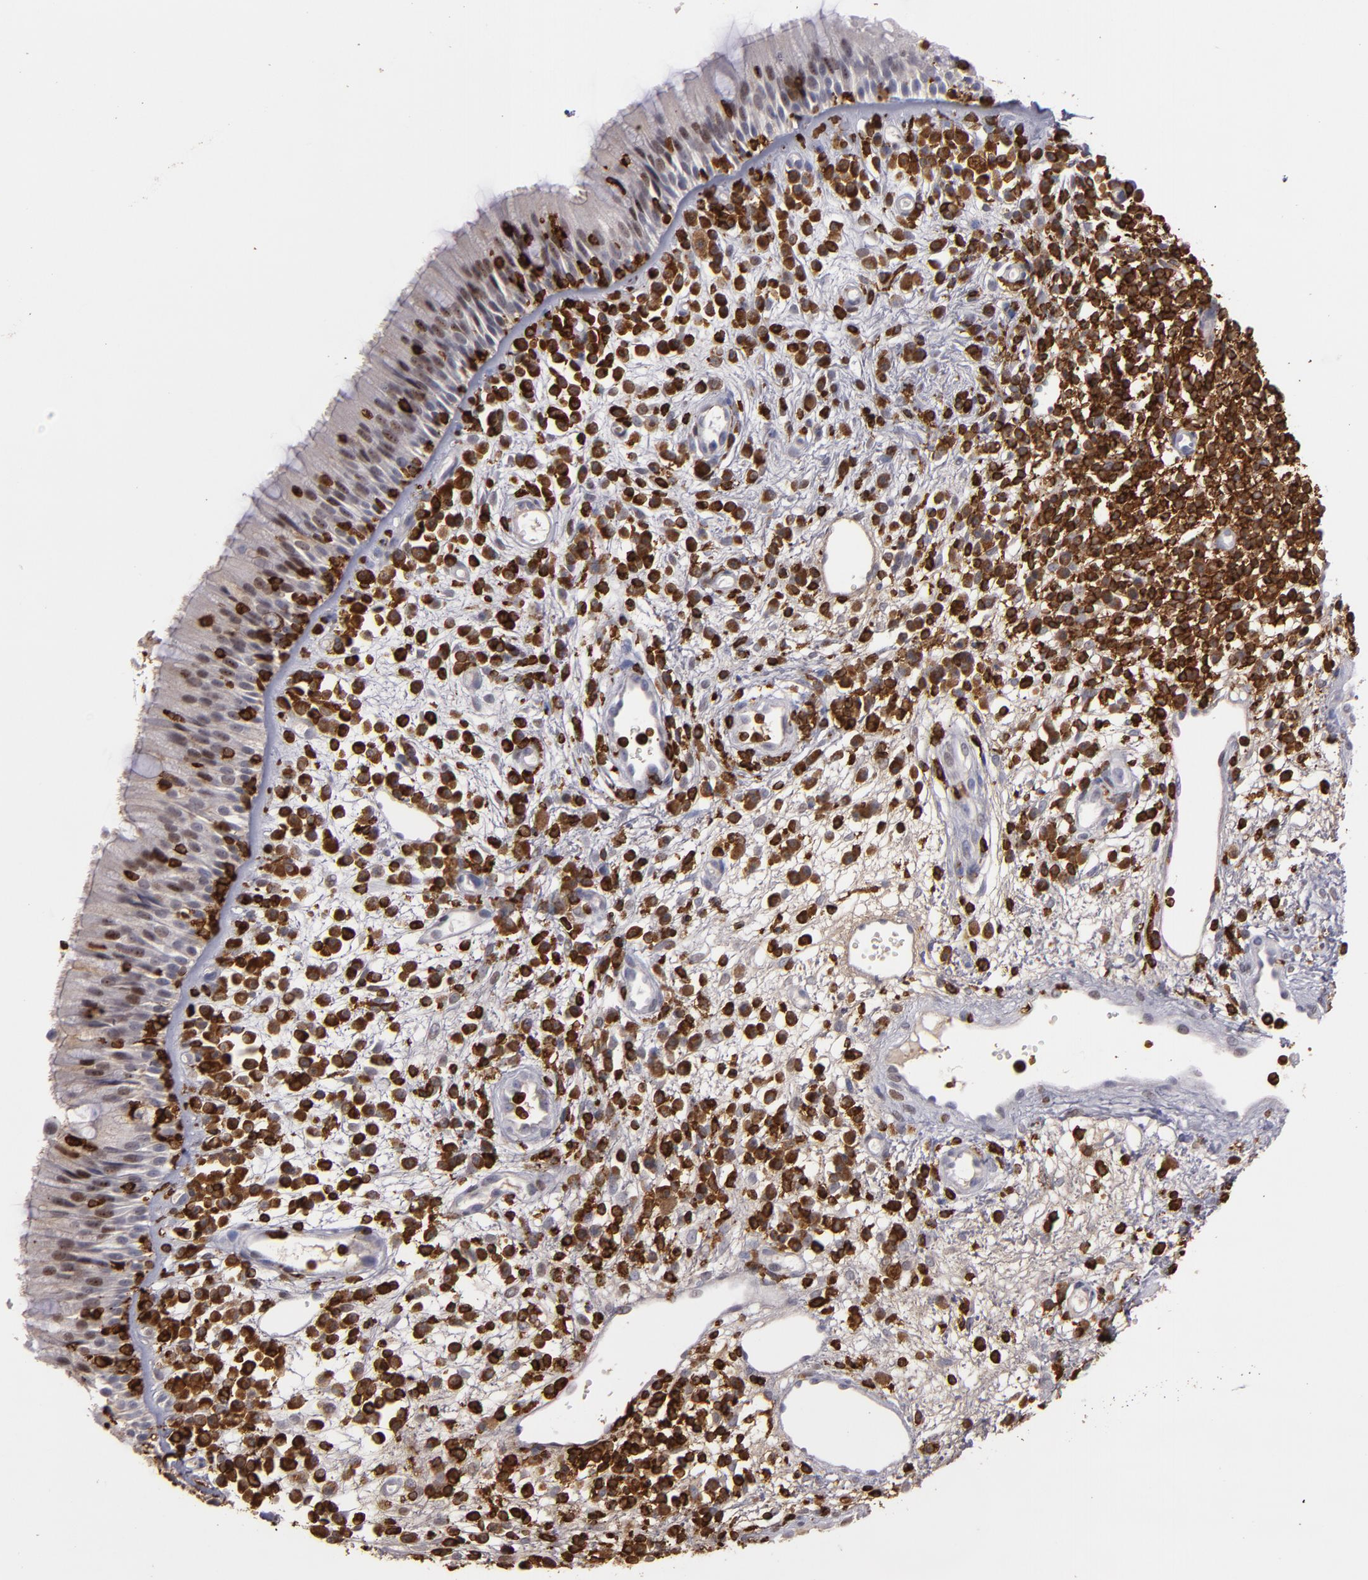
{"staining": {"intensity": "weak", "quantity": "<25%", "location": "nuclear"}, "tissue": "nasopharynx", "cell_type": "Respiratory epithelial cells", "image_type": "normal", "snomed": [{"axis": "morphology", "description": "Normal tissue, NOS"}, {"axis": "morphology", "description": "Inflammation, NOS"}, {"axis": "morphology", "description": "Malignant melanoma, Metastatic site"}, {"axis": "topography", "description": "Nasopharynx"}], "caption": "Immunohistochemical staining of benign human nasopharynx reveals no significant expression in respiratory epithelial cells.", "gene": "WAS", "patient": {"sex": "female", "age": 55}}